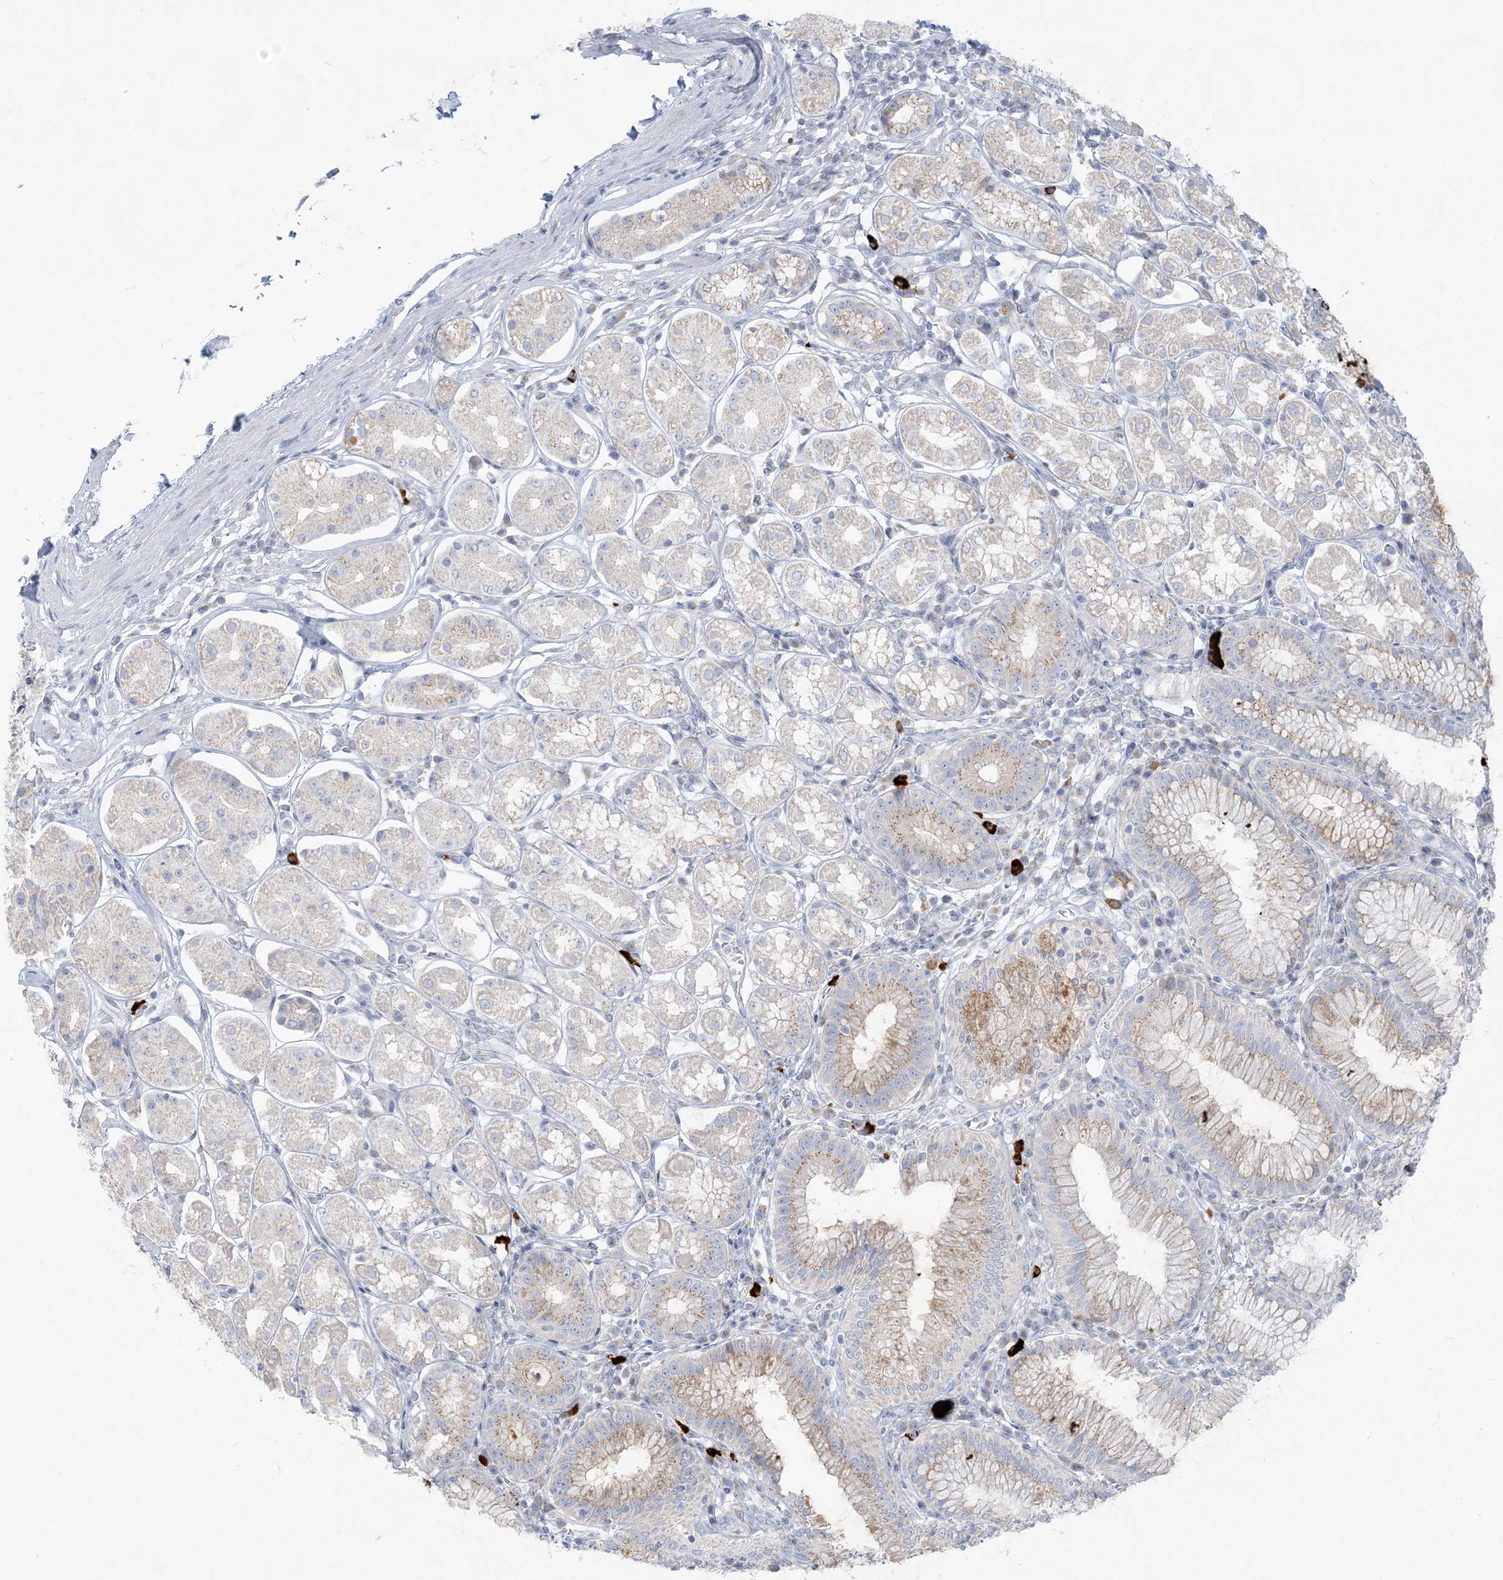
{"staining": {"intensity": "moderate", "quantity": "<25%", "location": "cytoplasmic/membranous"}, "tissue": "stomach", "cell_type": "Glandular cells", "image_type": "normal", "snomed": [{"axis": "morphology", "description": "Normal tissue, NOS"}, {"axis": "topography", "description": "Stomach, lower"}], "caption": "Immunohistochemistry micrograph of normal stomach: stomach stained using IHC shows low levels of moderate protein expression localized specifically in the cytoplasmic/membranous of glandular cells, appearing as a cytoplasmic/membranous brown color.", "gene": "SCML1", "patient": {"sex": "female", "age": 56}}